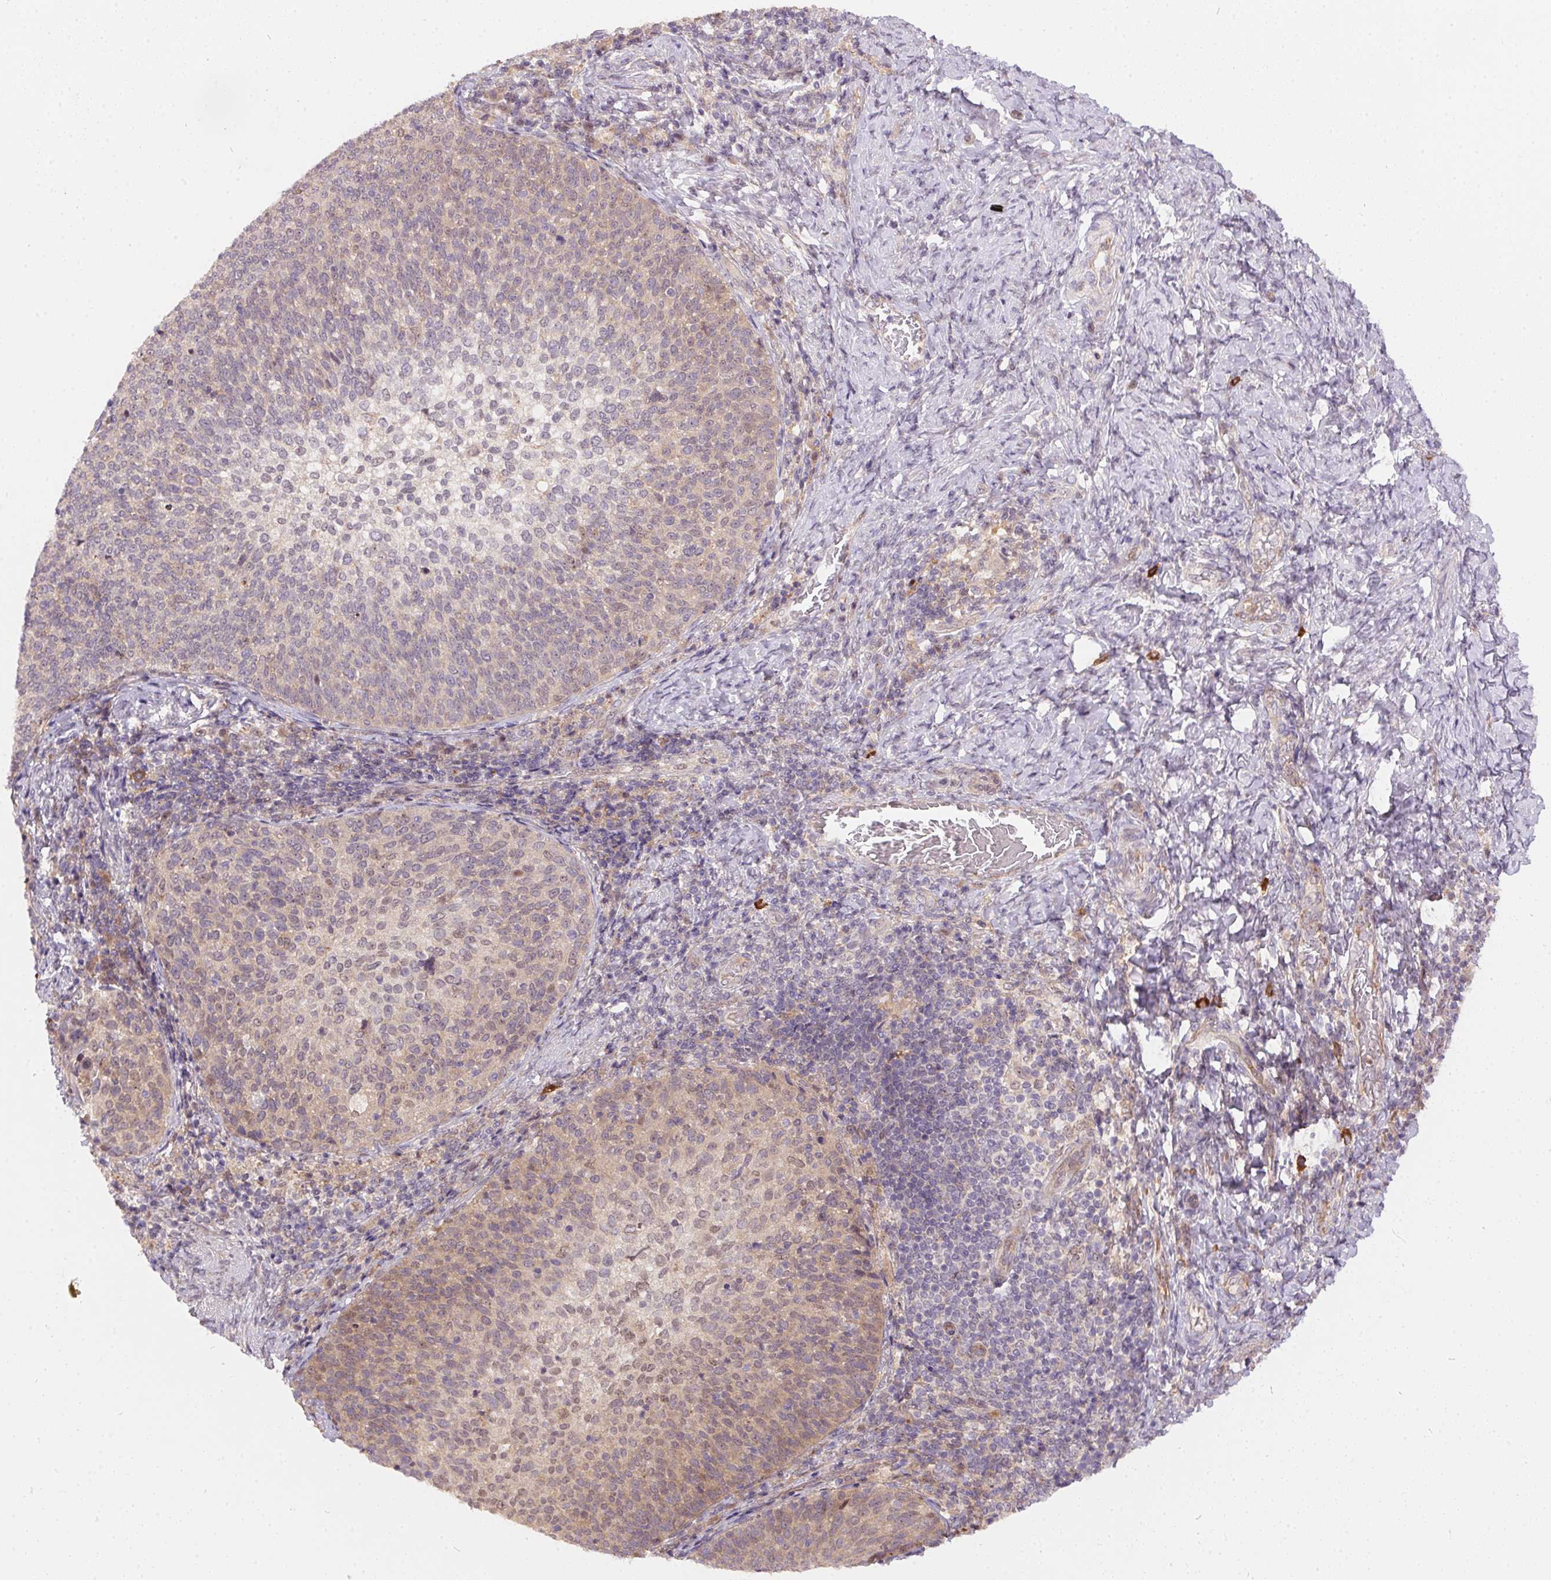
{"staining": {"intensity": "weak", "quantity": "<25%", "location": "cytoplasmic/membranous,nuclear"}, "tissue": "cervical cancer", "cell_type": "Tumor cells", "image_type": "cancer", "snomed": [{"axis": "morphology", "description": "Squamous cell carcinoma, NOS"}, {"axis": "topography", "description": "Cervix"}], "caption": "Tumor cells are negative for protein expression in human cervical cancer. (Stains: DAB immunohistochemistry with hematoxylin counter stain, Microscopy: brightfield microscopy at high magnification).", "gene": "NUDT16", "patient": {"sex": "female", "age": 61}}